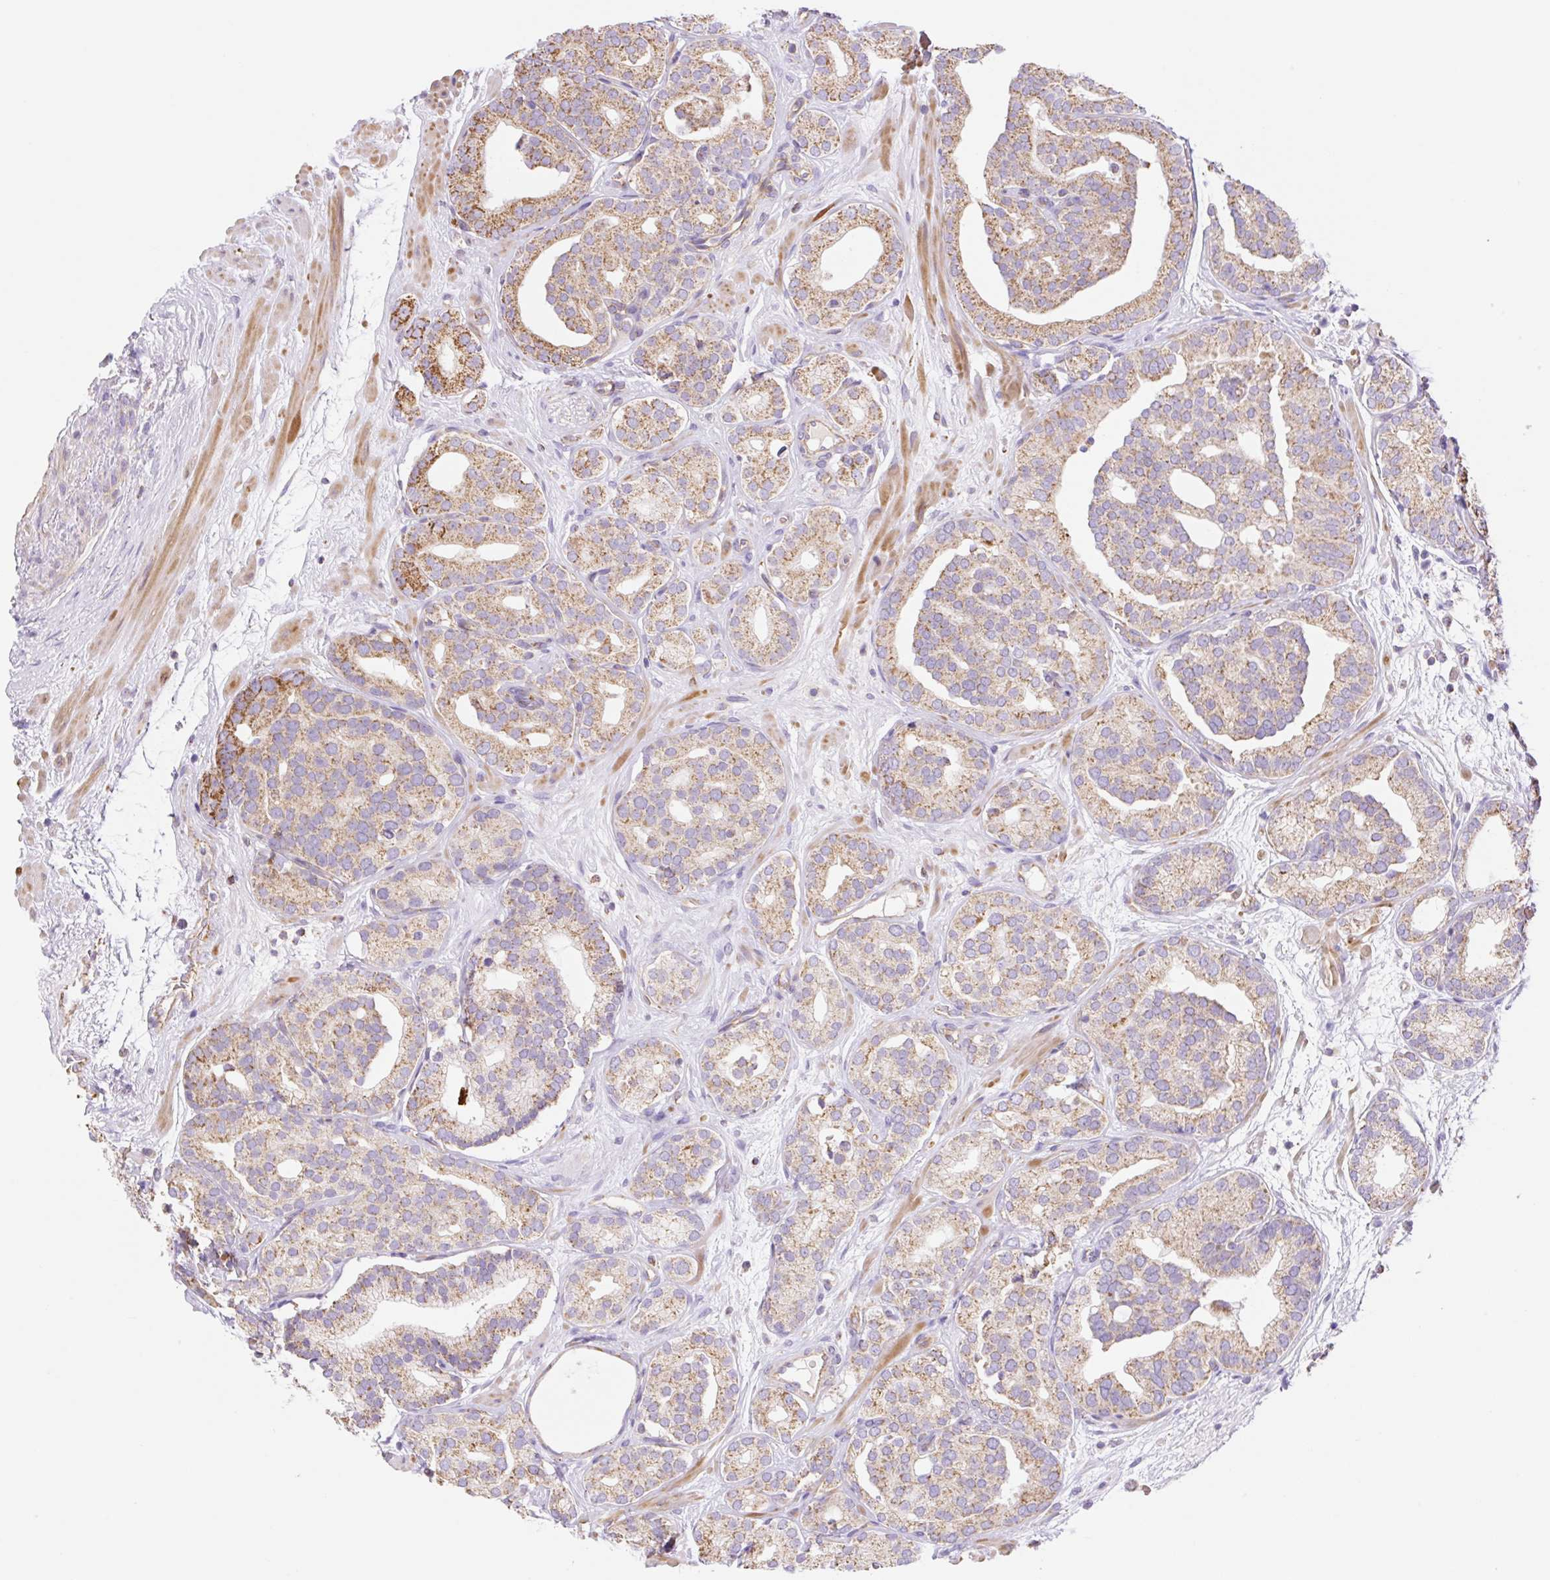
{"staining": {"intensity": "moderate", "quantity": "25%-75%", "location": "cytoplasmic/membranous"}, "tissue": "prostate cancer", "cell_type": "Tumor cells", "image_type": "cancer", "snomed": [{"axis": "morphology", "description": "Adenocarcinoma, High grade"}, {"axis": "topography", "description": "Prostate"}], "caption": "DAB immunohistochemical staining of prostate cancer (high-grade adenocarcinoma) demonstrates moderate cytoplasmic/membranous protein positivity in about 25%-75% of tumor cells. (IHC, brightfield microscopy, high magnification).", "gene": "ESAM", "patient": {"sex": "male", "age": 66}}